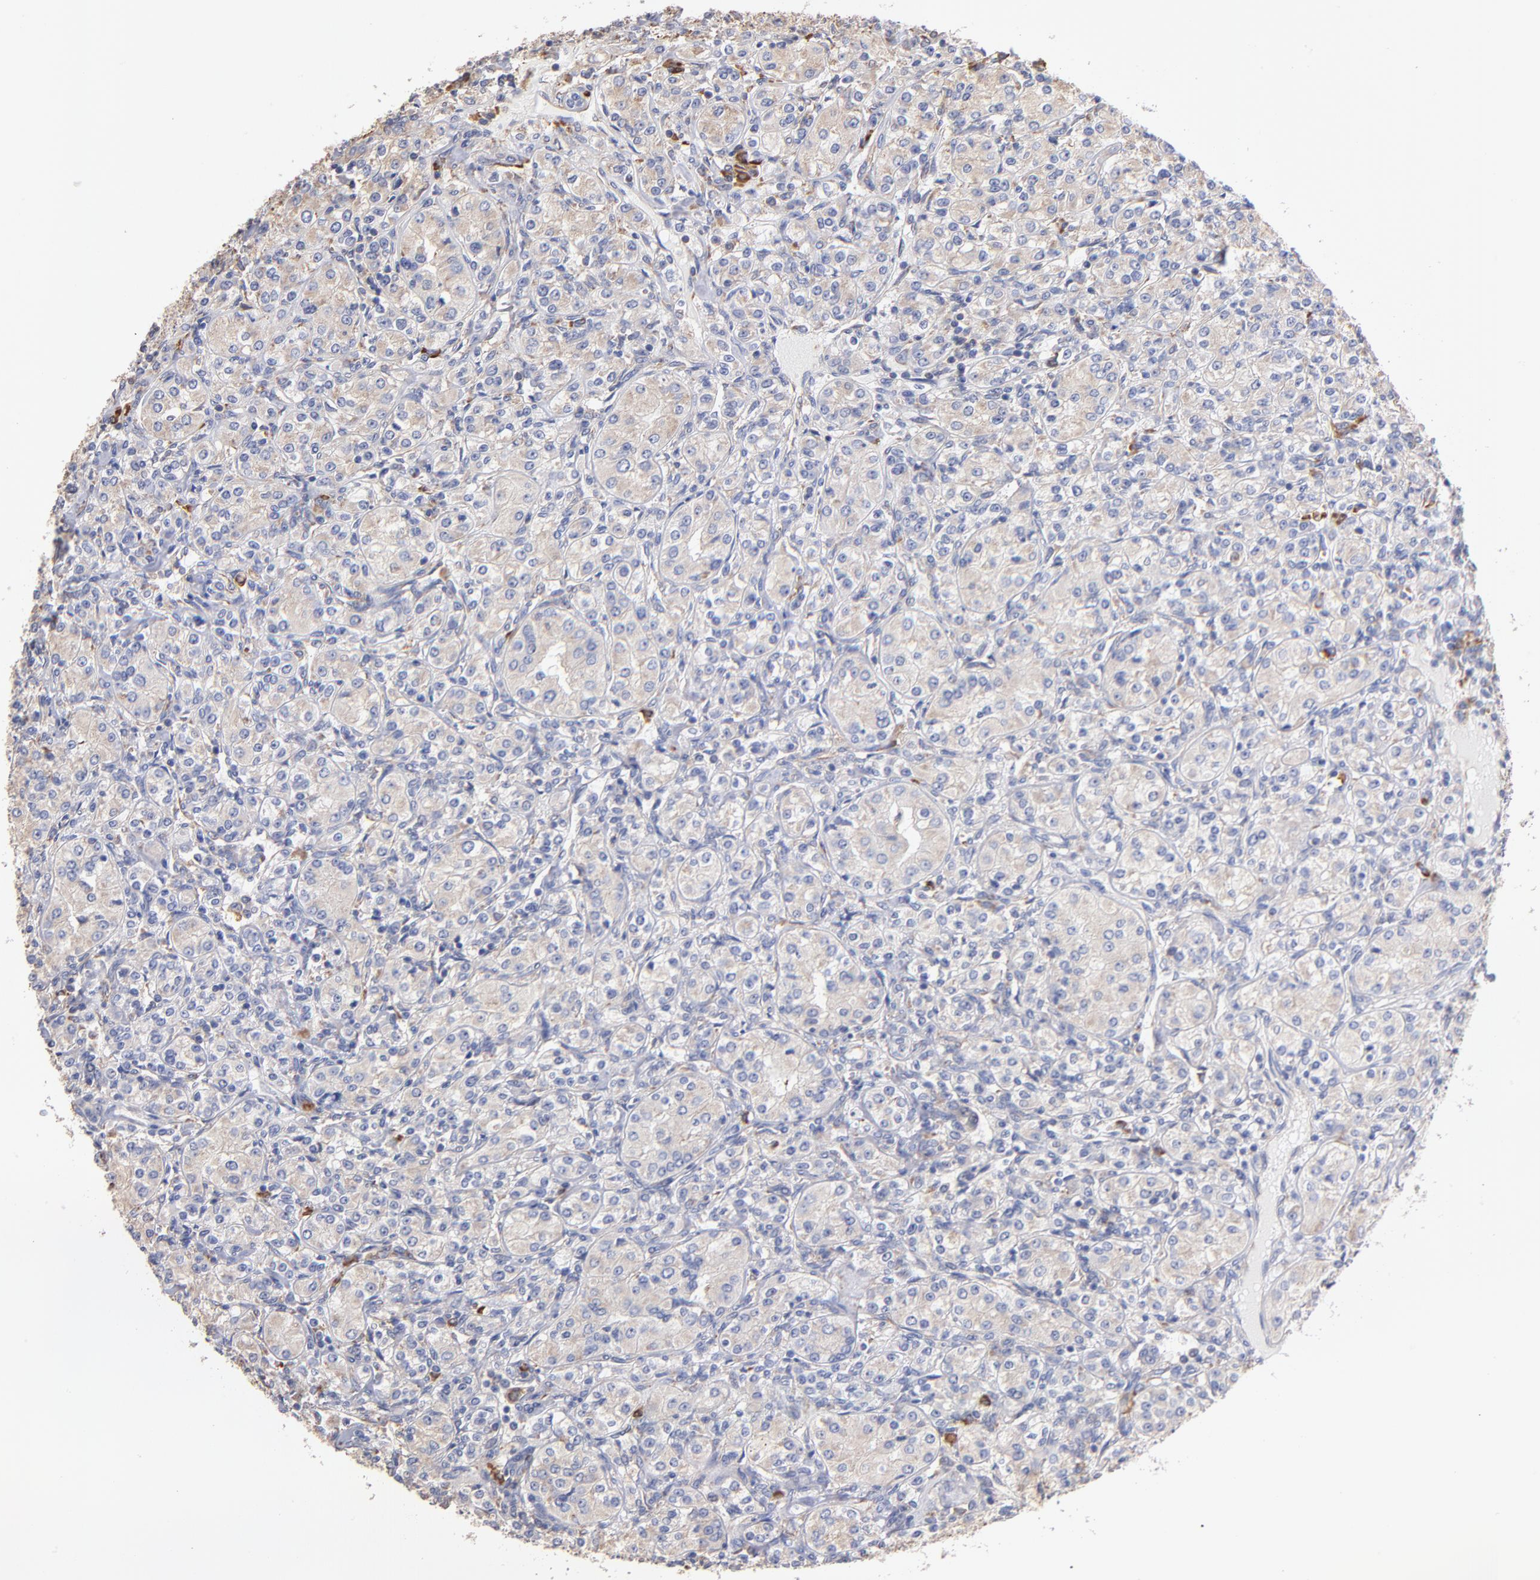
{"staining": {"intensity": "negative", "quantity": "none", "location": "none"}, "tissue": "renal cancer", "cell_type": "Tumor cells", "image_type": "cancer", "snomed": [{"axis": "morphology", "description": "Adenocarcinoma, NOS"}, {"axis": "topography", "description": "Kidney"}], "caption": "DAB immunohistochemical staining of renal cancer reveals no significant expression in tumor cells. (Stains: DAB (3,3'-diaminobenzidine) immunohistochemistry (IHC) with hematoxylin counter stain, Microscopy: brightfield microscopy at high magnification).", "gene": "RPL9", "patient": {"sex": "male", "age": 77}}